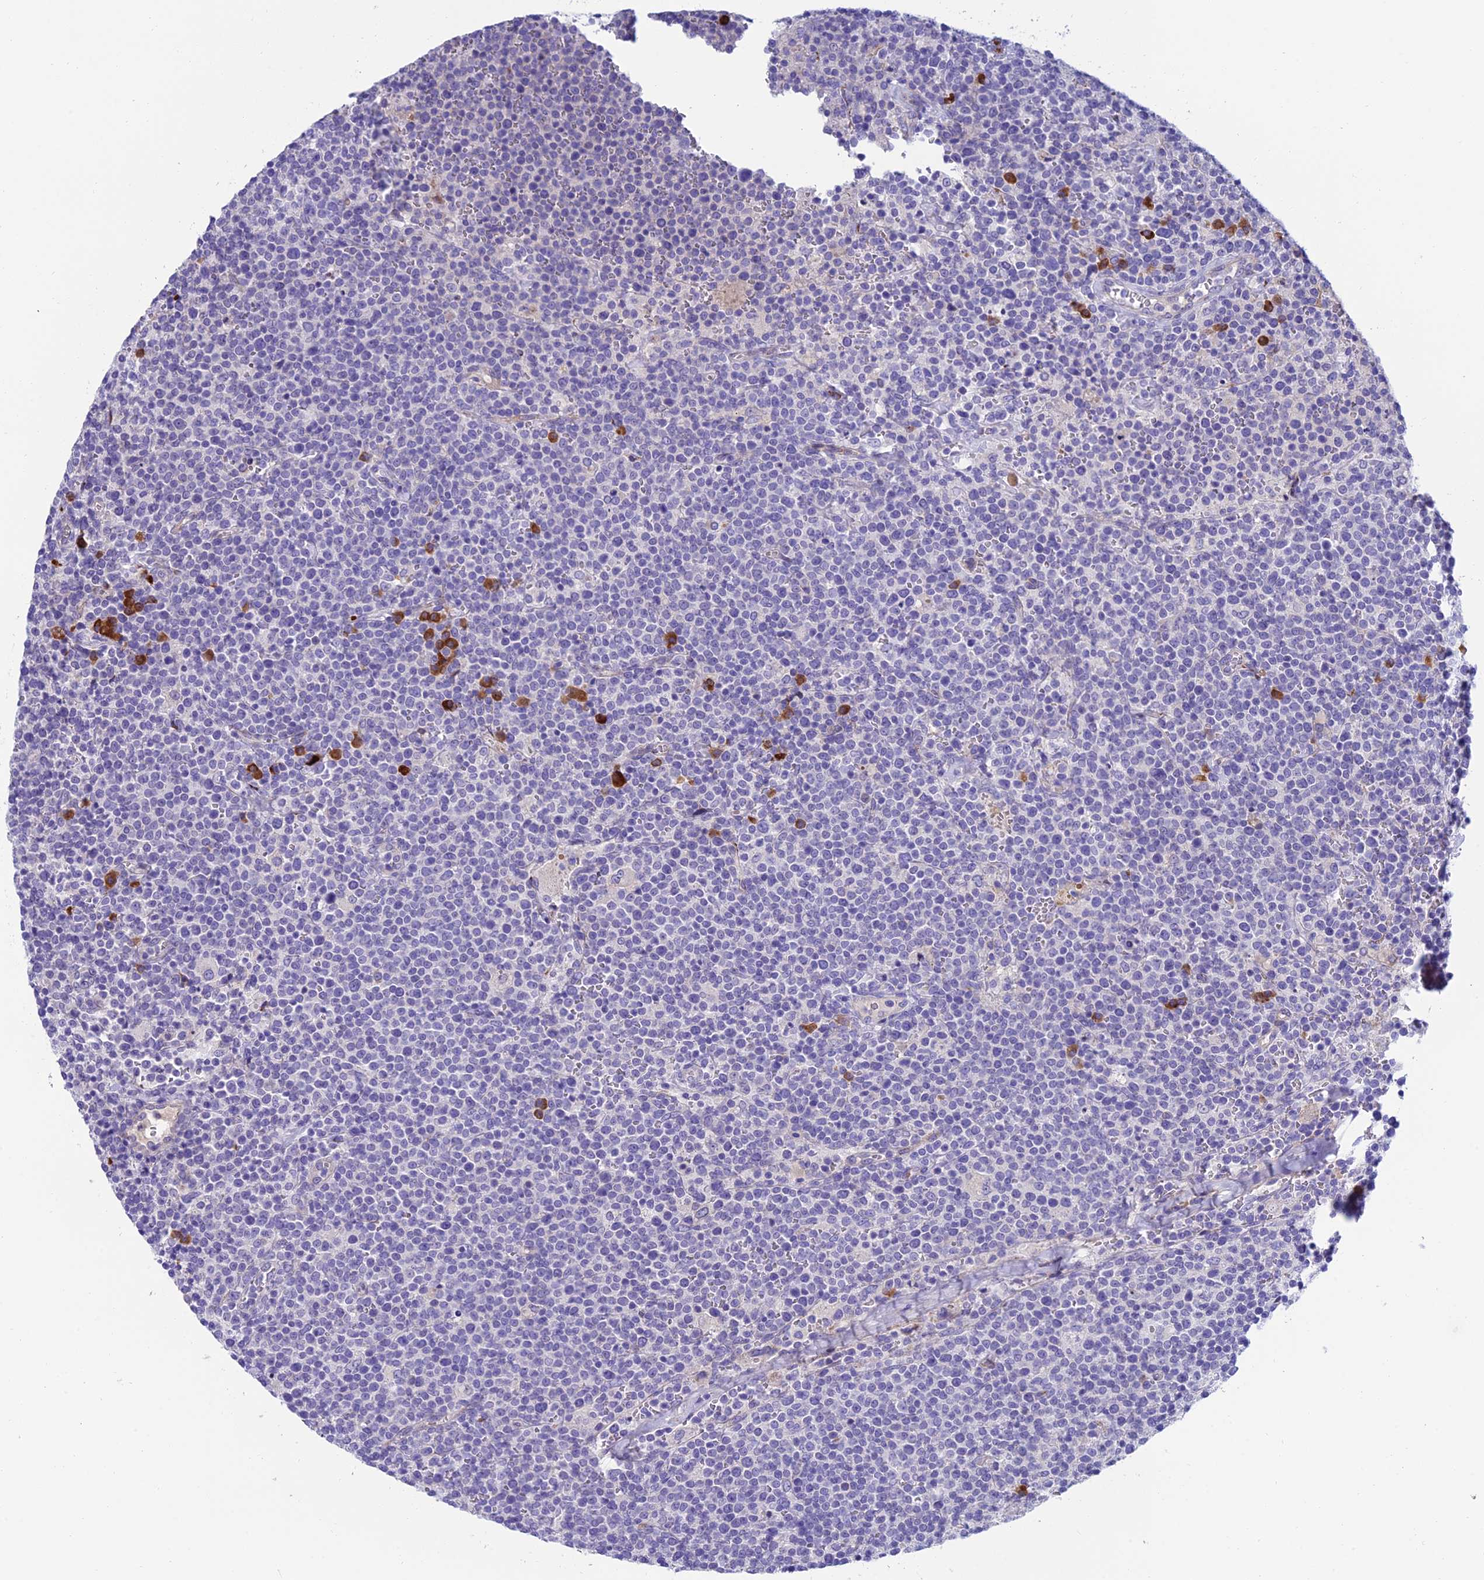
{"staining": {"intensity": "negative", "quantity": "none", "location": "none"}, "tissue": "lymphoma", "cell_type": "Tumor cells", "image_type": "cancer", "snomed": [{"axis": "morphology", "description": "Malignant lymphoma, non-Hodgkin's type, High grade"}, {"axis": "topography", "description": "Lymph node"}], "caption": "Malignant lymphoma, non-Hodgkin's type (high-grade) was stained to show a protein in brown. There is no significant positivity in tumor cells. (Brightfield microscopy of DAB immunohistochemistry (IHC) at high magnification).", "gene": "MACIR", "patient": {"sex": "male", "age": 61}}